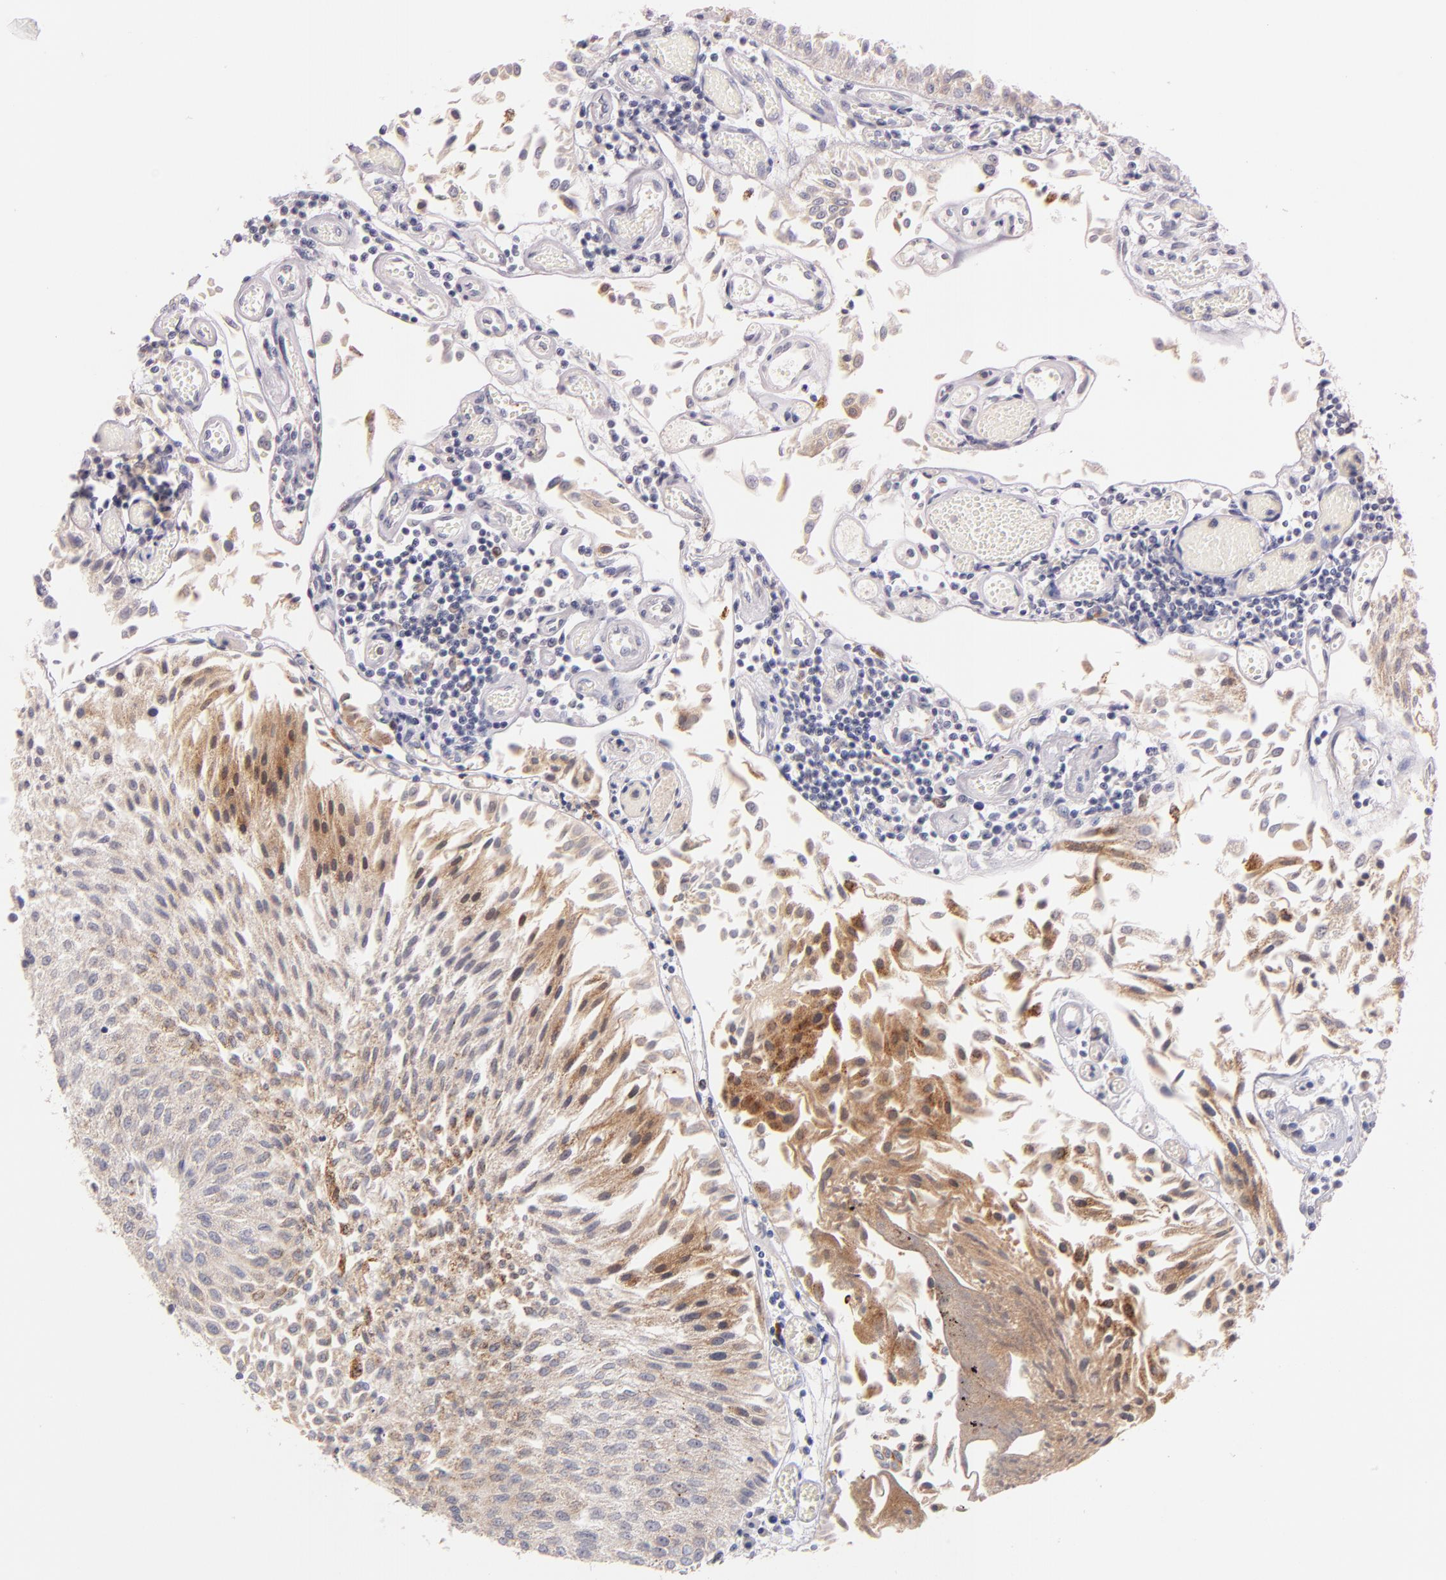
{"staining": {"intensity": "moderate", "quantity": "25%-75%", "location": "cytoplasmic/membranous"}, "tissue": "urothelial cancer", "cell_type": "Tumor cells", "image_type": "cancer", "snomed": [{"axis": "morphology", "description": "Urothelial carcinoma, Low grade"}, {"axis": "topography", "description": "Urinary bladder"}], "caption": "Approximately 25%-75% of tumor cells in human urothelial cancer demonstrate moderate cytoplasmic/membranous protein expression as visualized by brown immunohistochemical staining.", "gene": "BID", "patient": {"sex": "male", "age": 86}}